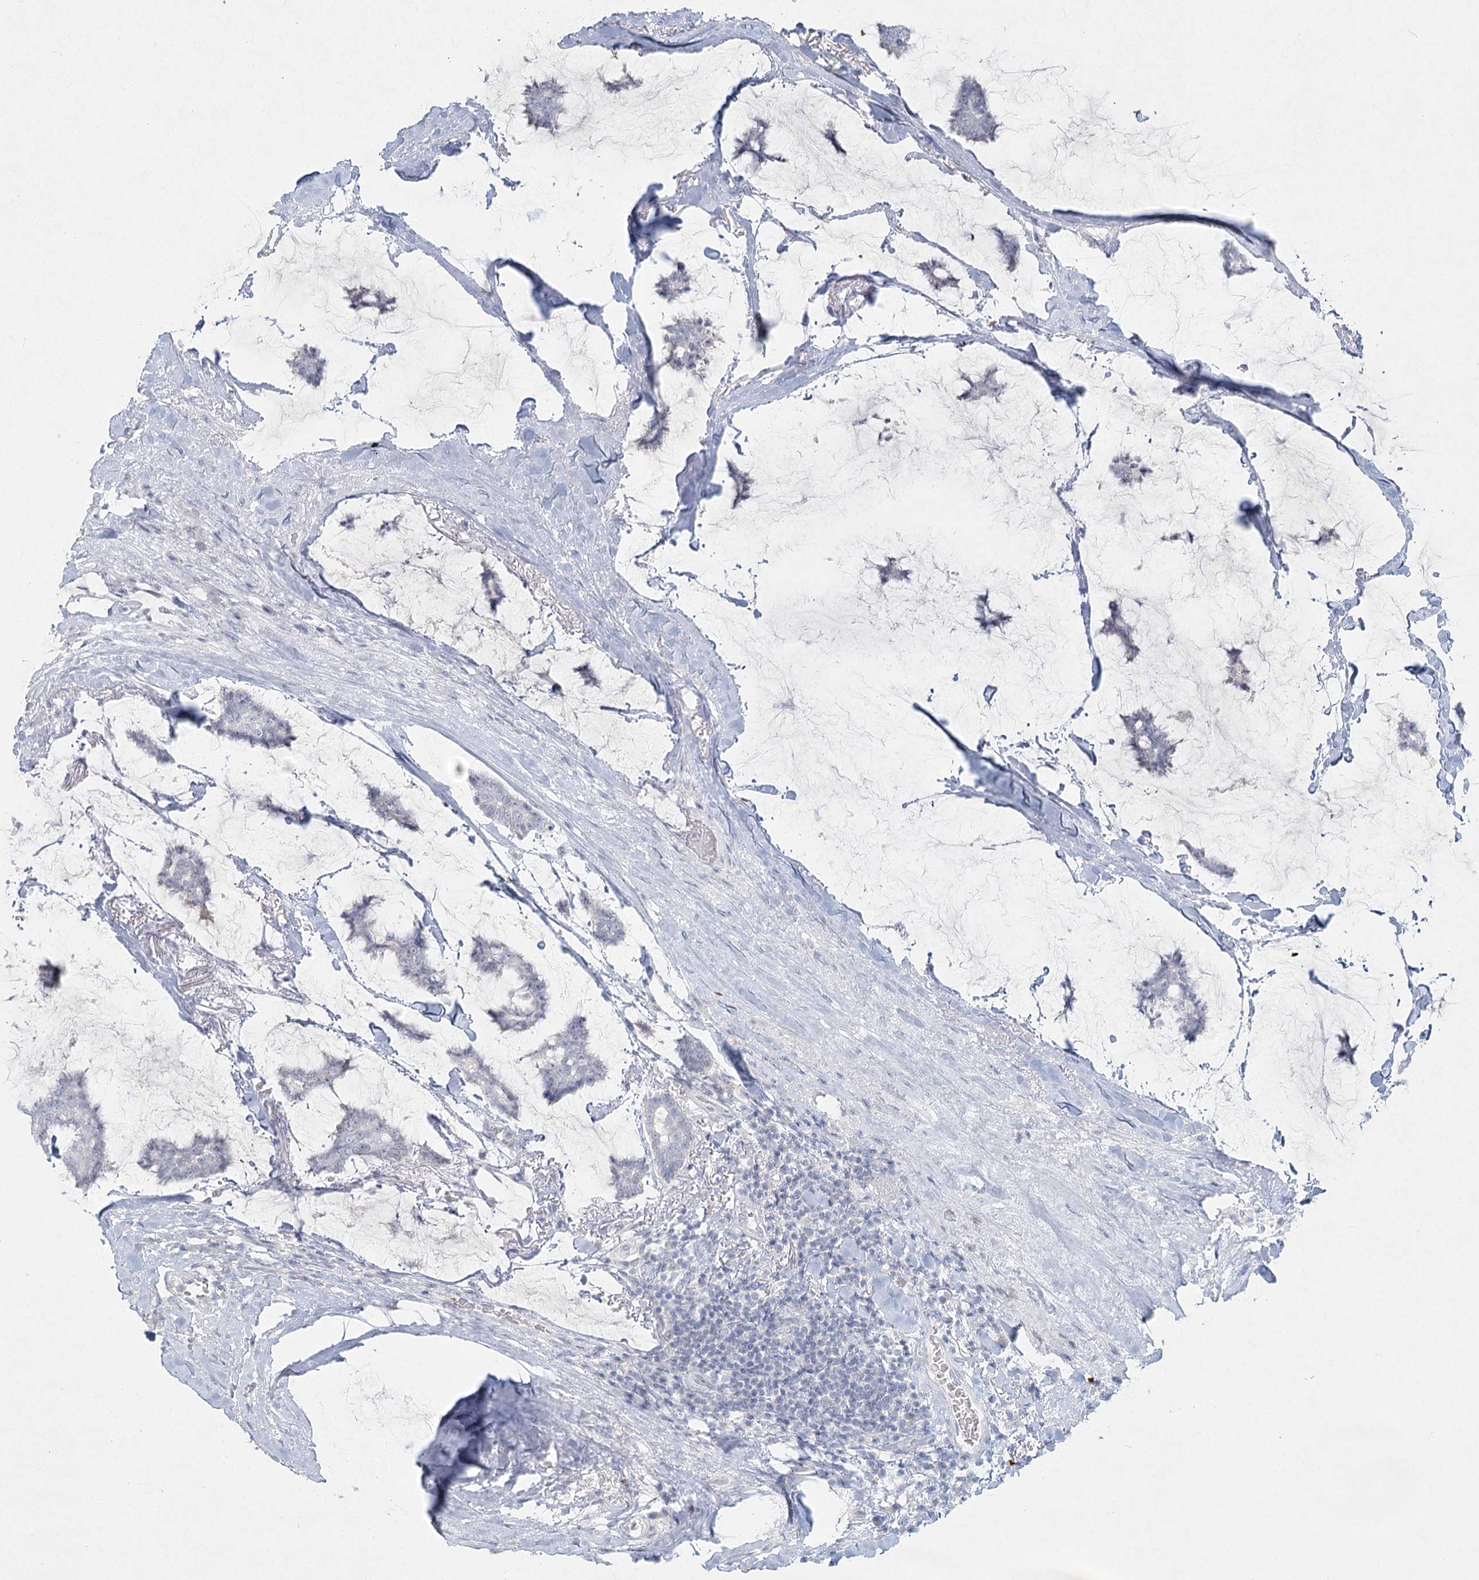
{"staining": {"intensity": "negative", "quantity": "none", "location": "none"}, "tissue": "breast cancer", "cell_type": "Tumor cells", "image_type": "cancer", "snomed": [{"axis": "morphology", "description": "Duct carcinoma"}, {"axis": "topography", "description": "Breast"}], "caption": "Immunohistochemistry histopathology image of breast intraductal carcinoma stained for a protein (brown), which demonstrates no expression in tumor cells. (DAB (3,3'-diaminobenzidine) immunohistochemistry visualized using brightfield microscopy, high magnification).", "gene": "LRP2BP", "patient": {"sex": "female", "age": 93}}